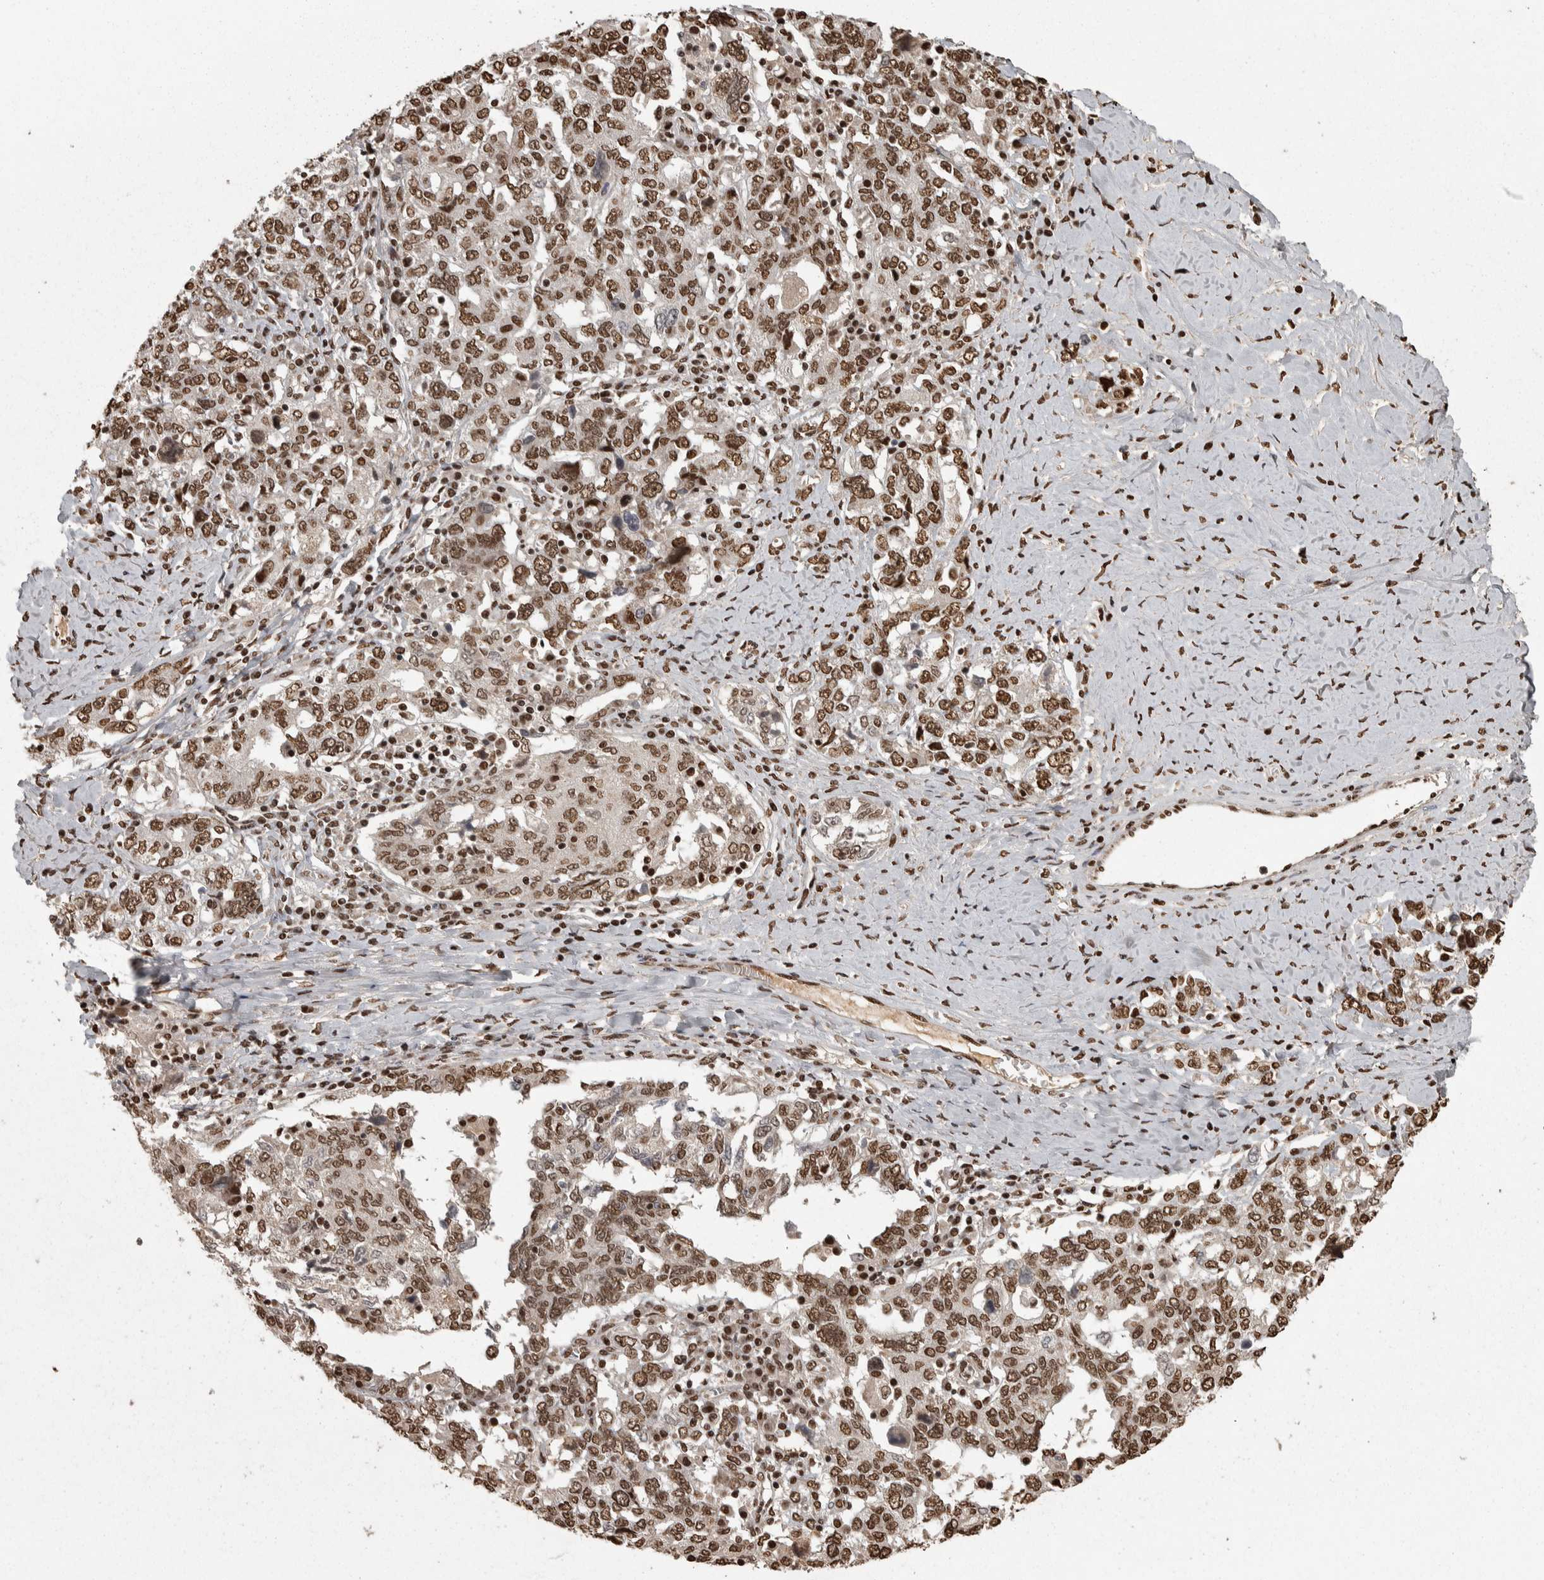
{"staining": {"intensity": "strong", "quantity": ">75%", "location": "nuclear"}, "tissue": "ovarian cancer", "cell_type": "Tumor cells", "image_type": "cancer", "snomed": [{"axis": "morphology", "description": "Carcinoma, endometroid"}, {"axis": "topography", "description": "Ovary"}], "caption": "Endometroid carcinoma (ovarian) was stained to show a protein in brown. There is high levels of strong nuclear positivity in approximately >75% of tumor cells.", "gene": "ZFHX4", "patient": {"sex": "female", "age": 62}}